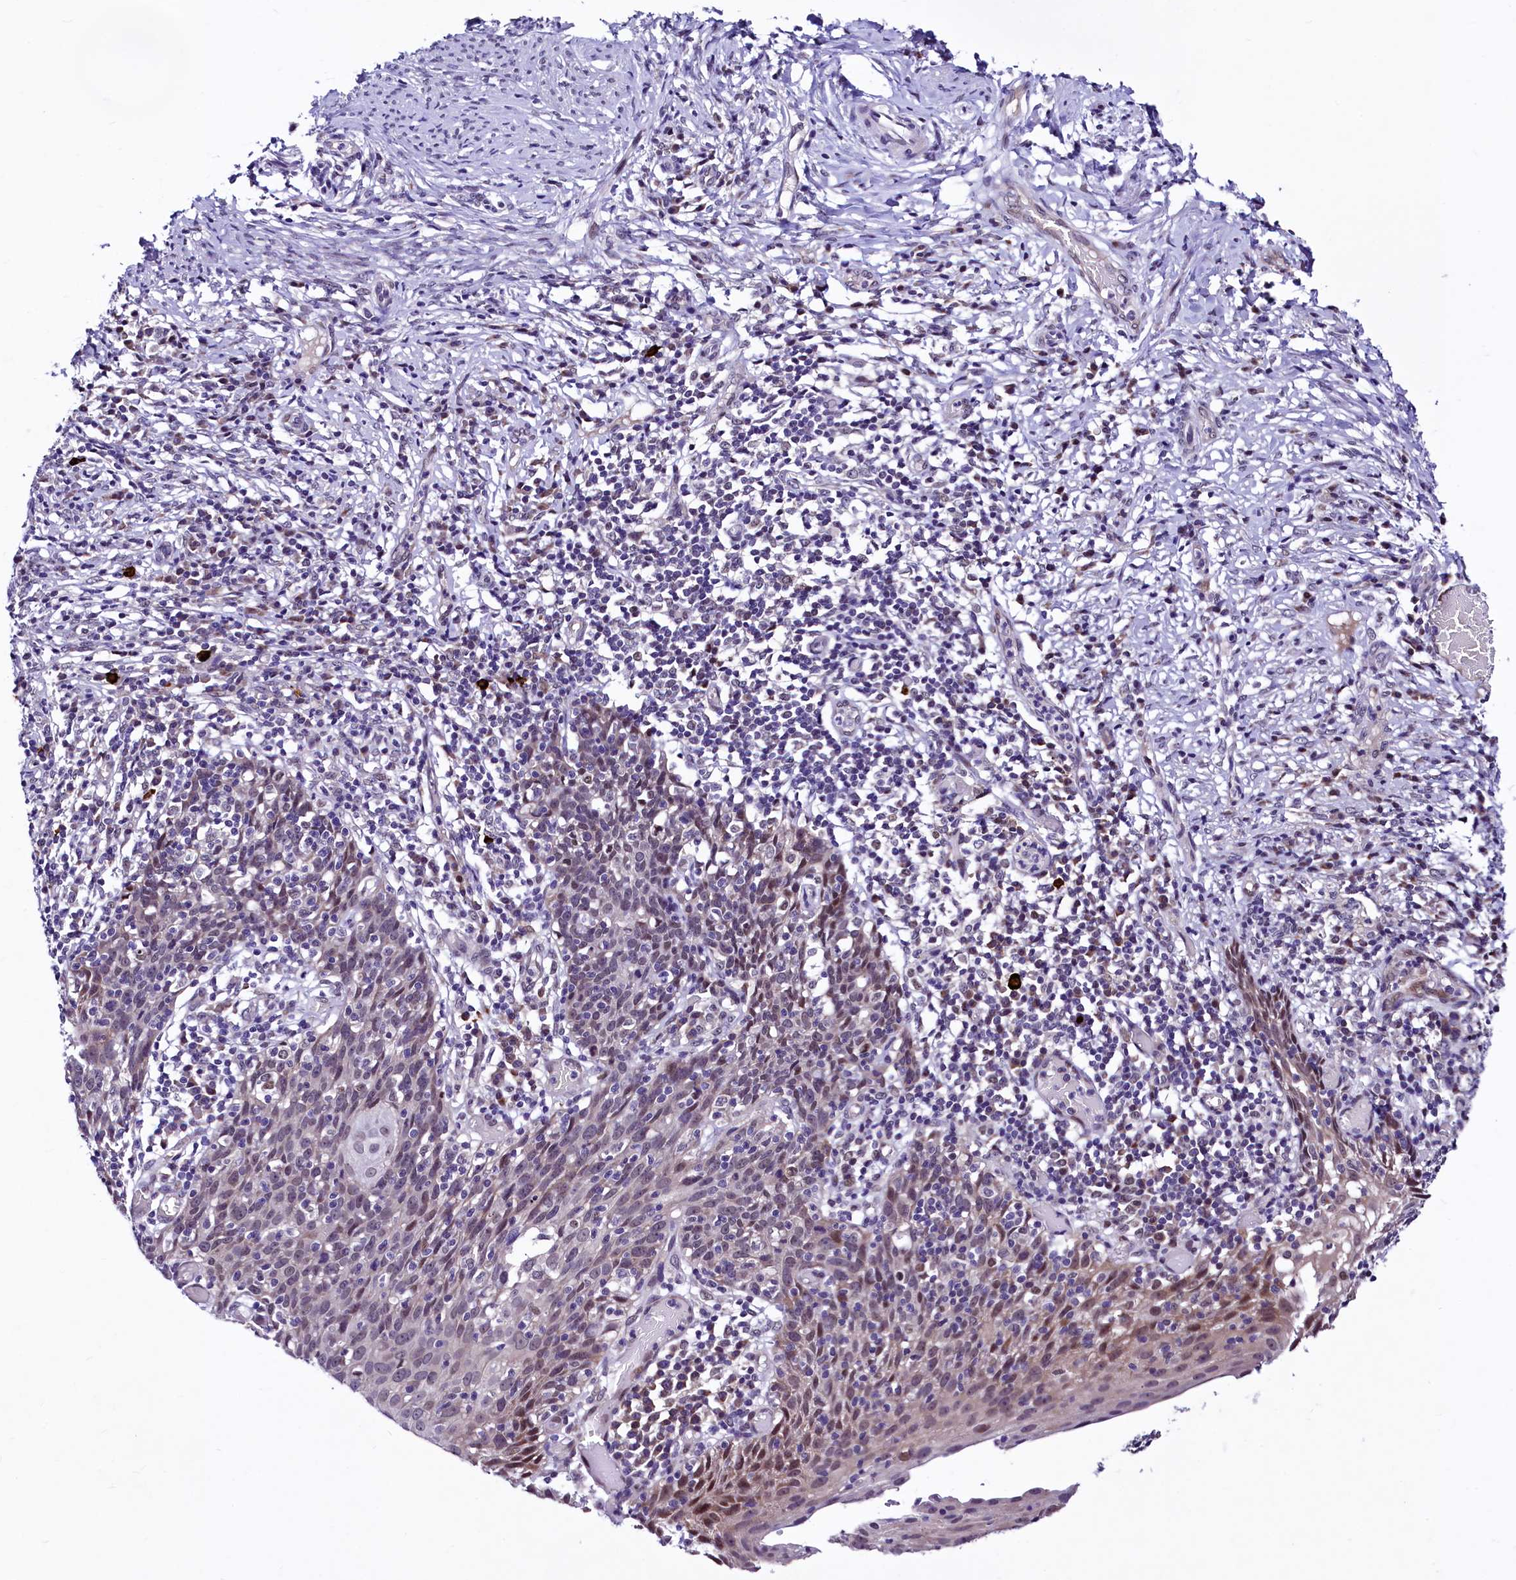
{"staining": {"intensity": "moderate", "quantity": "<25%", "location": "nuclear"}, "tissue": "cervical cancer", "cell_type": "Tumor cells", "image_type": "cancer", "snomed": [{"axis": "morphology", "description": "Squamous cell carcinoma, NOS"}, {"axis": "topography", "description": "Cervix"}], "caption": "High-magnification brightfield microscopy of squamous cell carcinoma (cervical) stained with DAB (3,3'-diaminobenzidine) (brown) and counterstained with hematoxylin (blue). tumor cells exhibit moderate nuclear positivity is seen in about<25% of cells.", "gene": "LEUTX", "patient": {"sex": "female", "age": 50}}